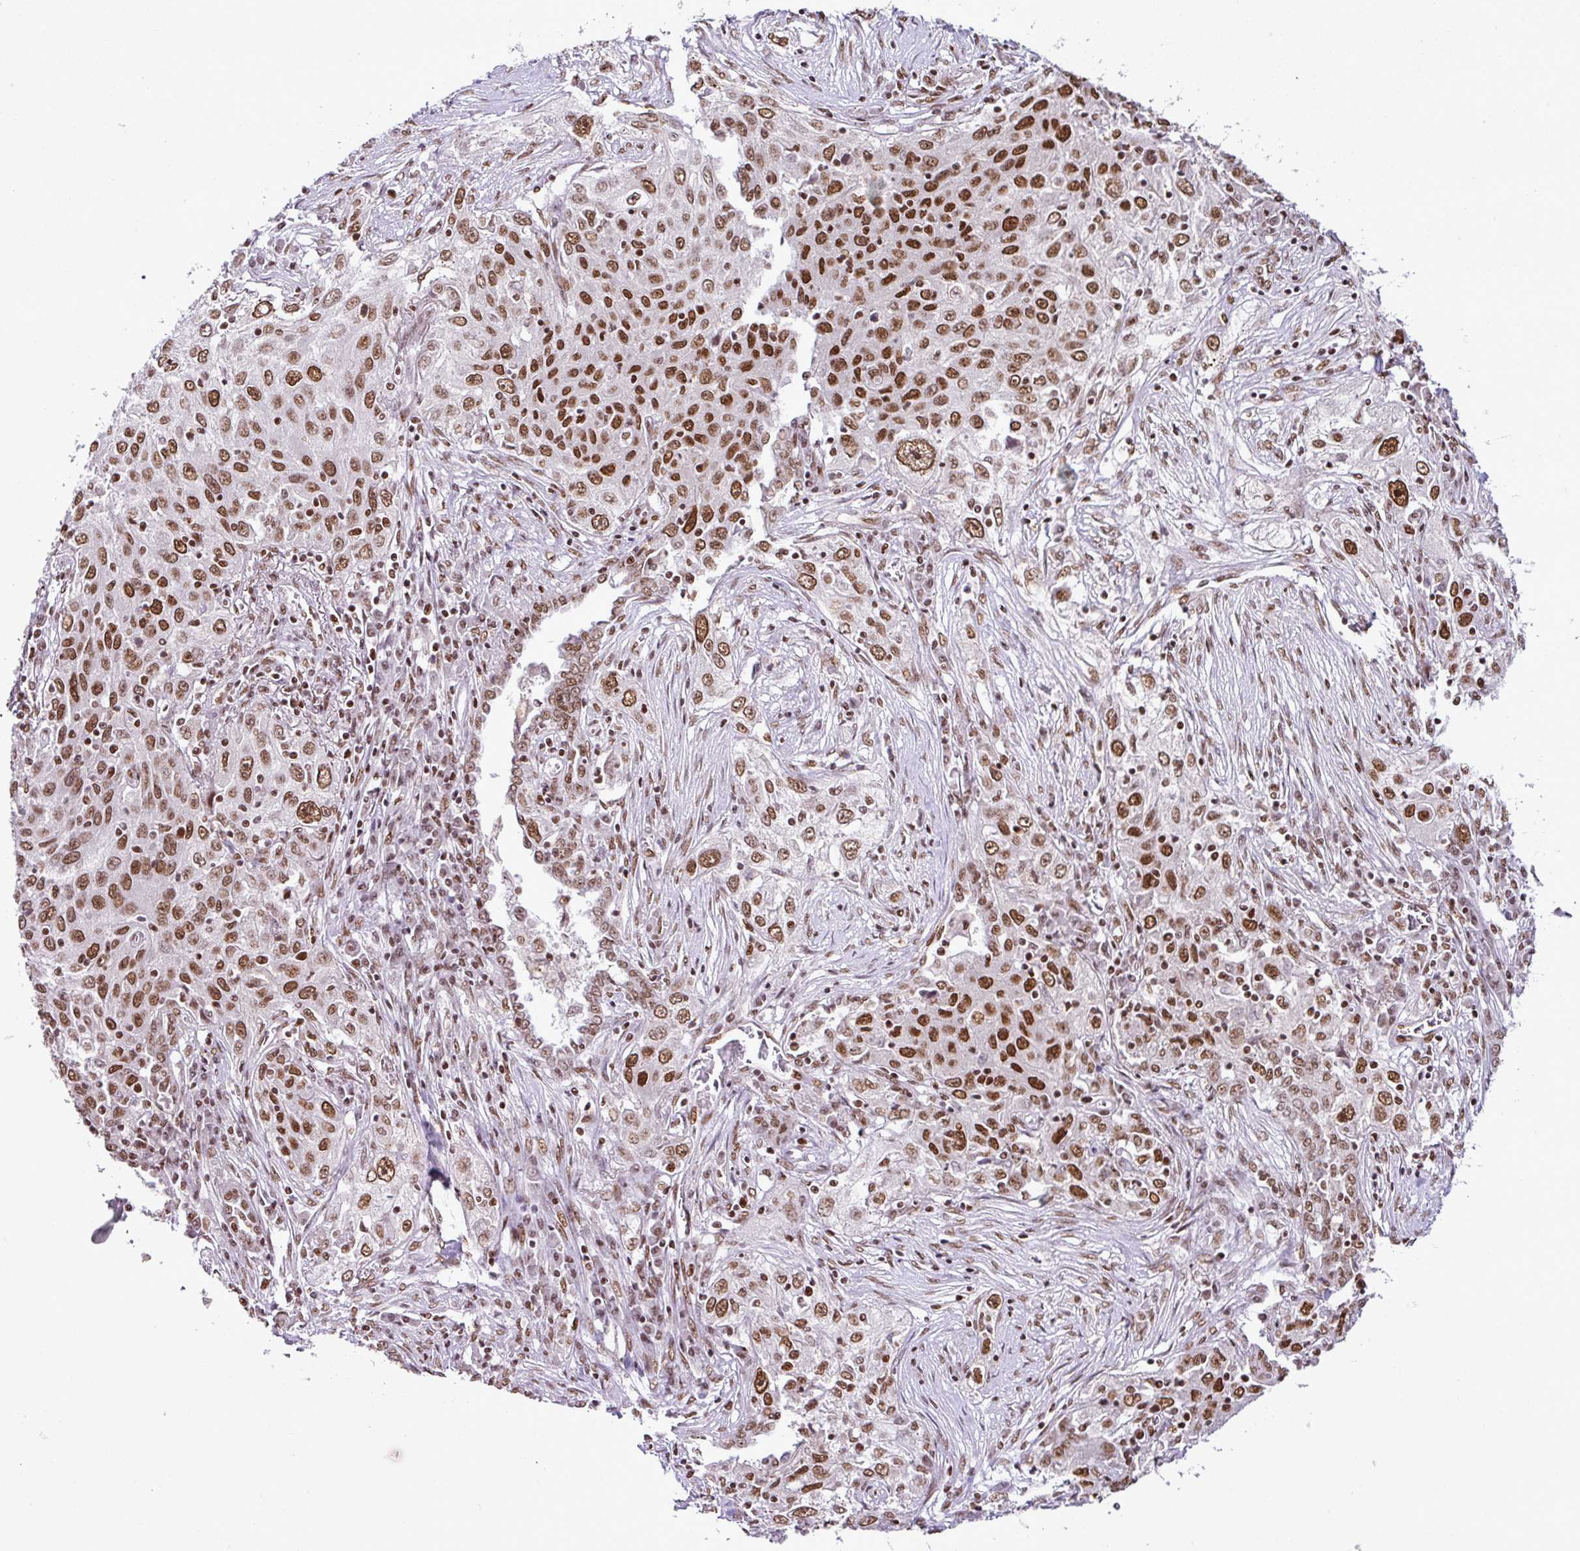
{"staining": {"intensity": "moderate", "quantity": ">75%", "location": "nuclear"}, "tissue": "lung cancer", "cell_type": "Tumor cells", "image_type": "cancer", "snomed": [{"axis": "morphology", "description": "Squamous cell carcinoma, NOS"}, {"axis": "topography", "description": "Lung"}], "caption": "Approximately >75% of tumor cells in human lung squamous cell carcinoma show moderate nuclear protein expression as visualized by brown immunohistochemical staining.", "gene": "PGAP4", "patient": {"sex": "female", "age": 69}}